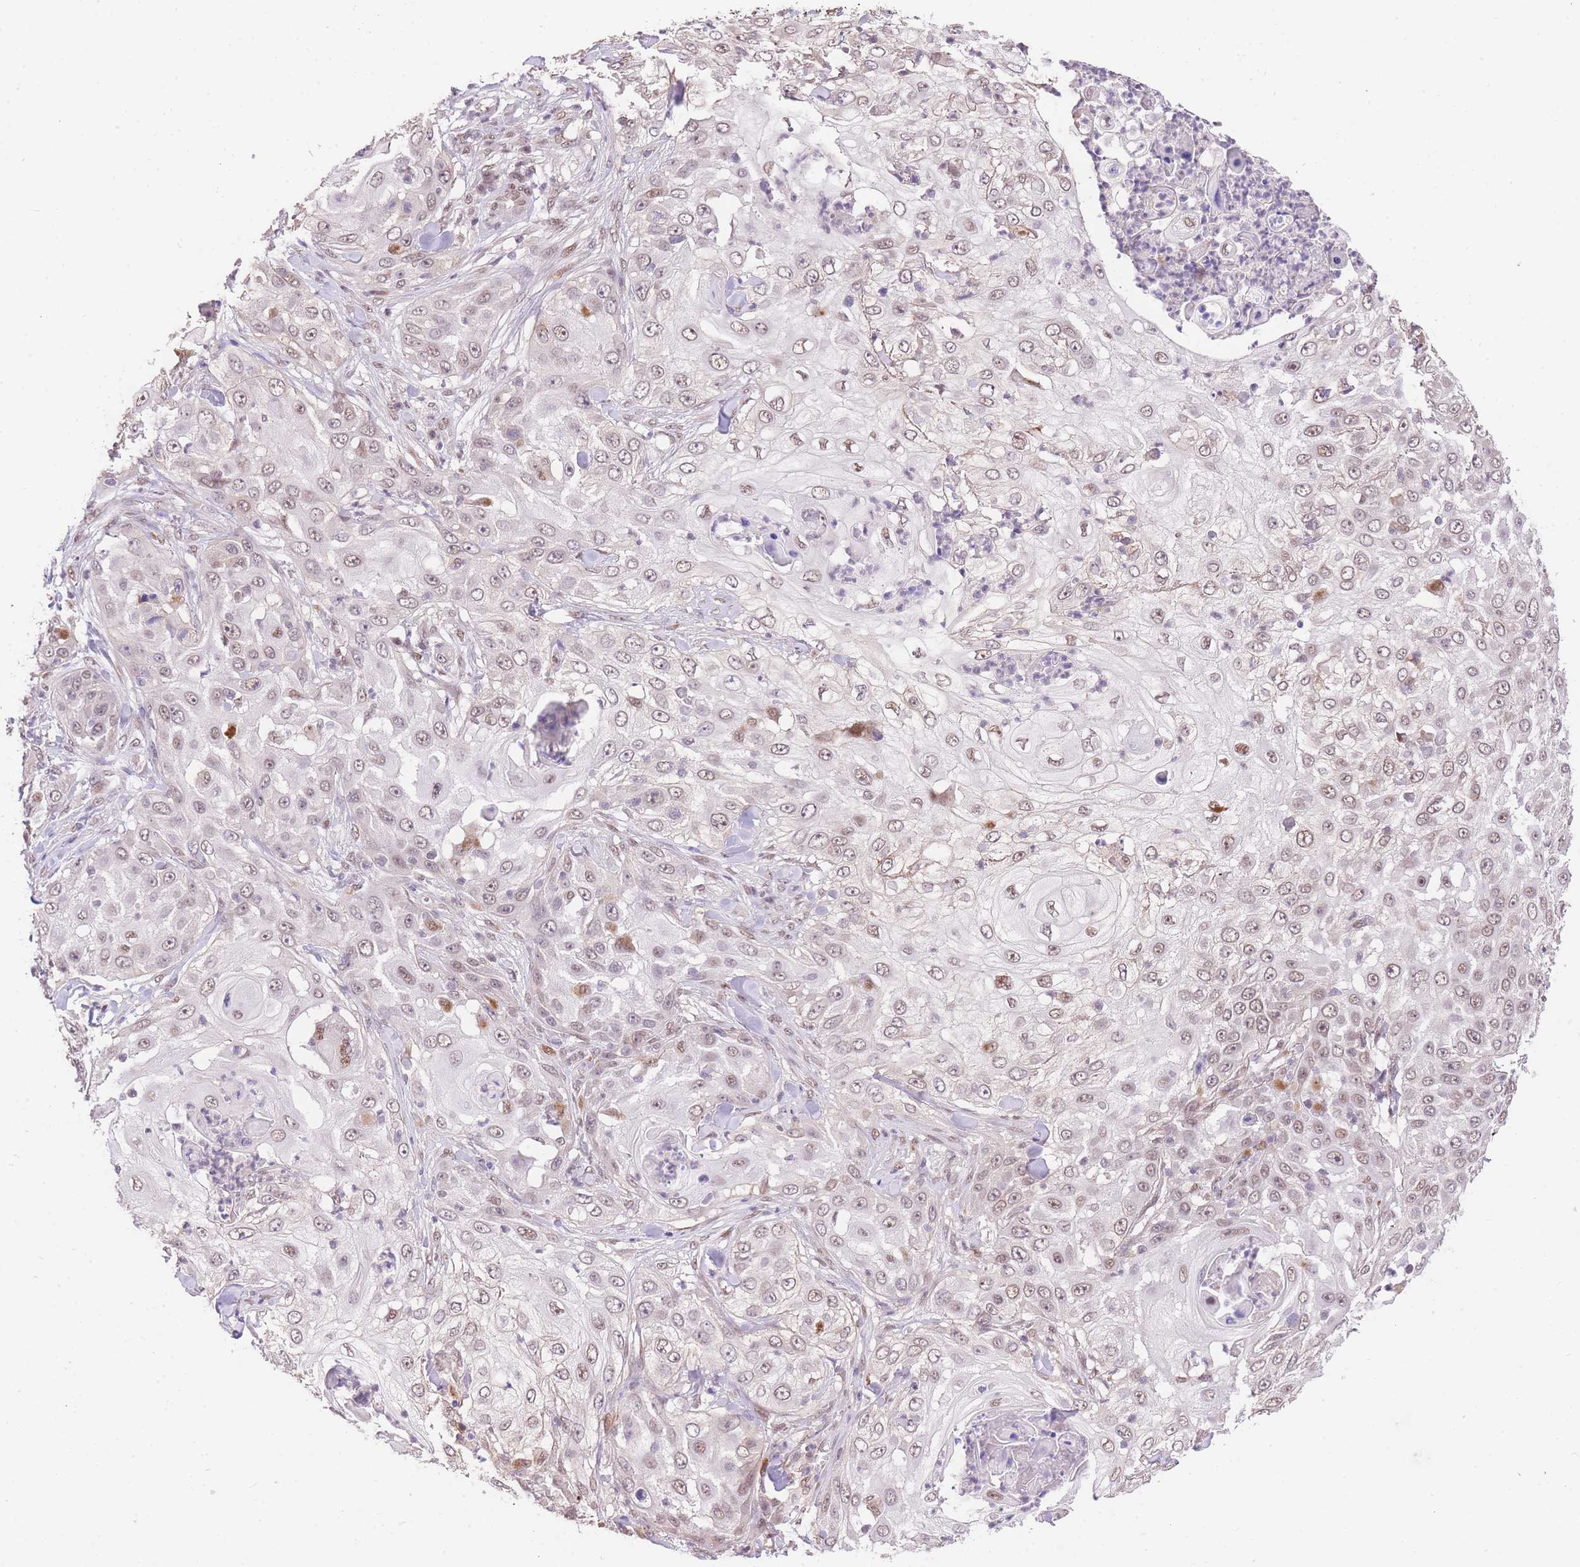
{"staining": {"intensity": "moderate", "quantity": ">75%", "location": "nuclear"}, "tissue": "skin cancer", "cell_type": "Tumor cells", "image_type": "cancer", "snomed": [{"axis": "morphology", "description": "Squamous cell carcinoma, NOS"}, {"axis": "topography", "description": "Skin"}], "caption": "The immunohistochemical stain labels moderate nuclear expression in tumor cells of skin cancer tissue.", "gene": "UBXN7", "patient": {"sex": "female", "age": 44}}